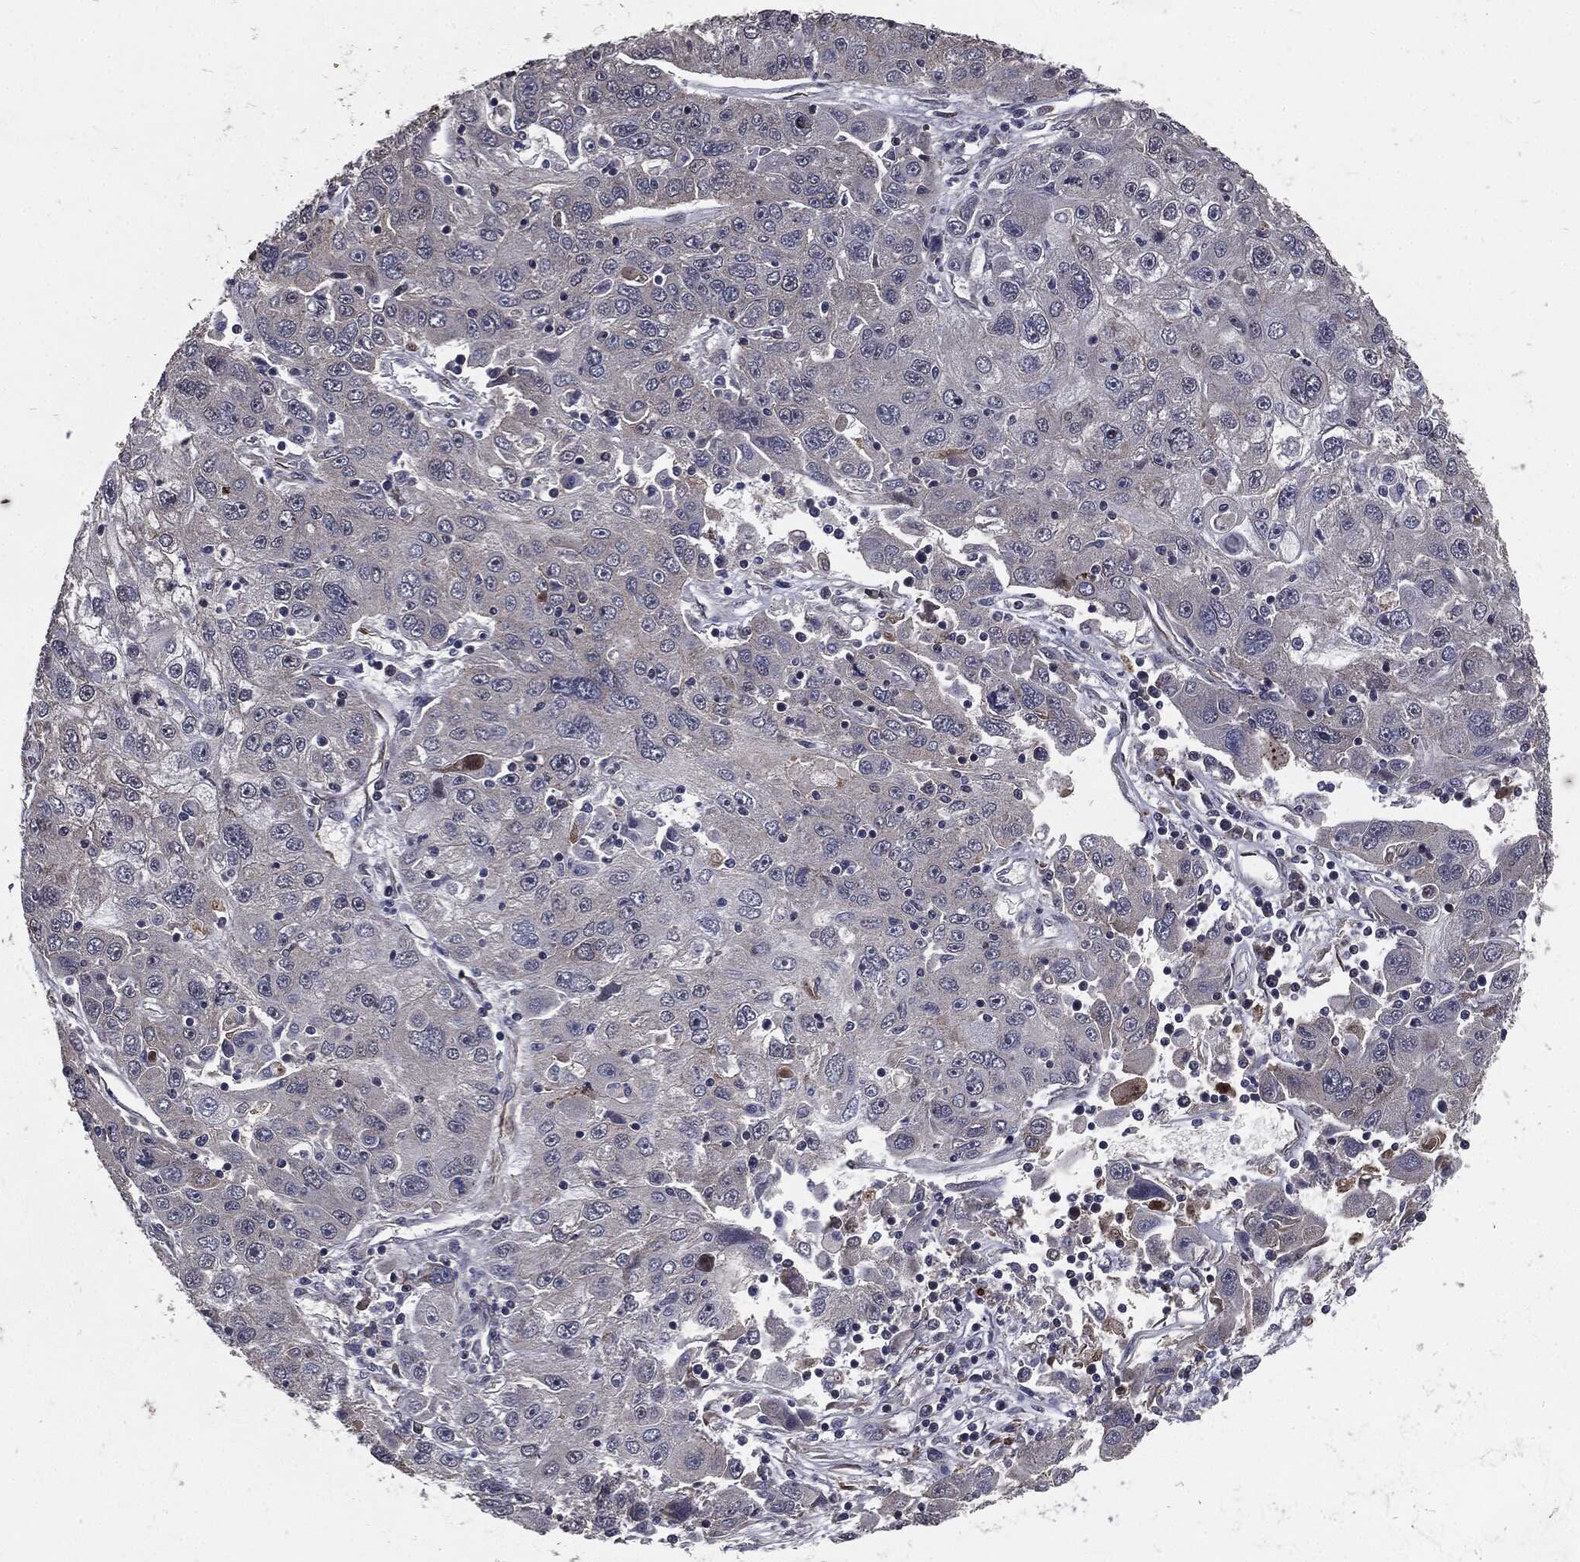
{"staining": {"intensity": "negative", "quantity": "none", "location": "none"}, "tissue": "stomach cancer", "cell_type": "Tumor cells", "image_type": "cancer", "snomed": [{"axis": "morphology", "description": "Adenocarcinoma, NOS"}, {"axis": "topography", "description": "Stomach"}], "caption": "A high-resolution histopathology image shows immunohistochemistry (IHC) staining of stomach cancer, which demonstrates no significant positivity in tumor cells.", "gene": "PTPA", "patient": {"sex": "male", "age": 56}}